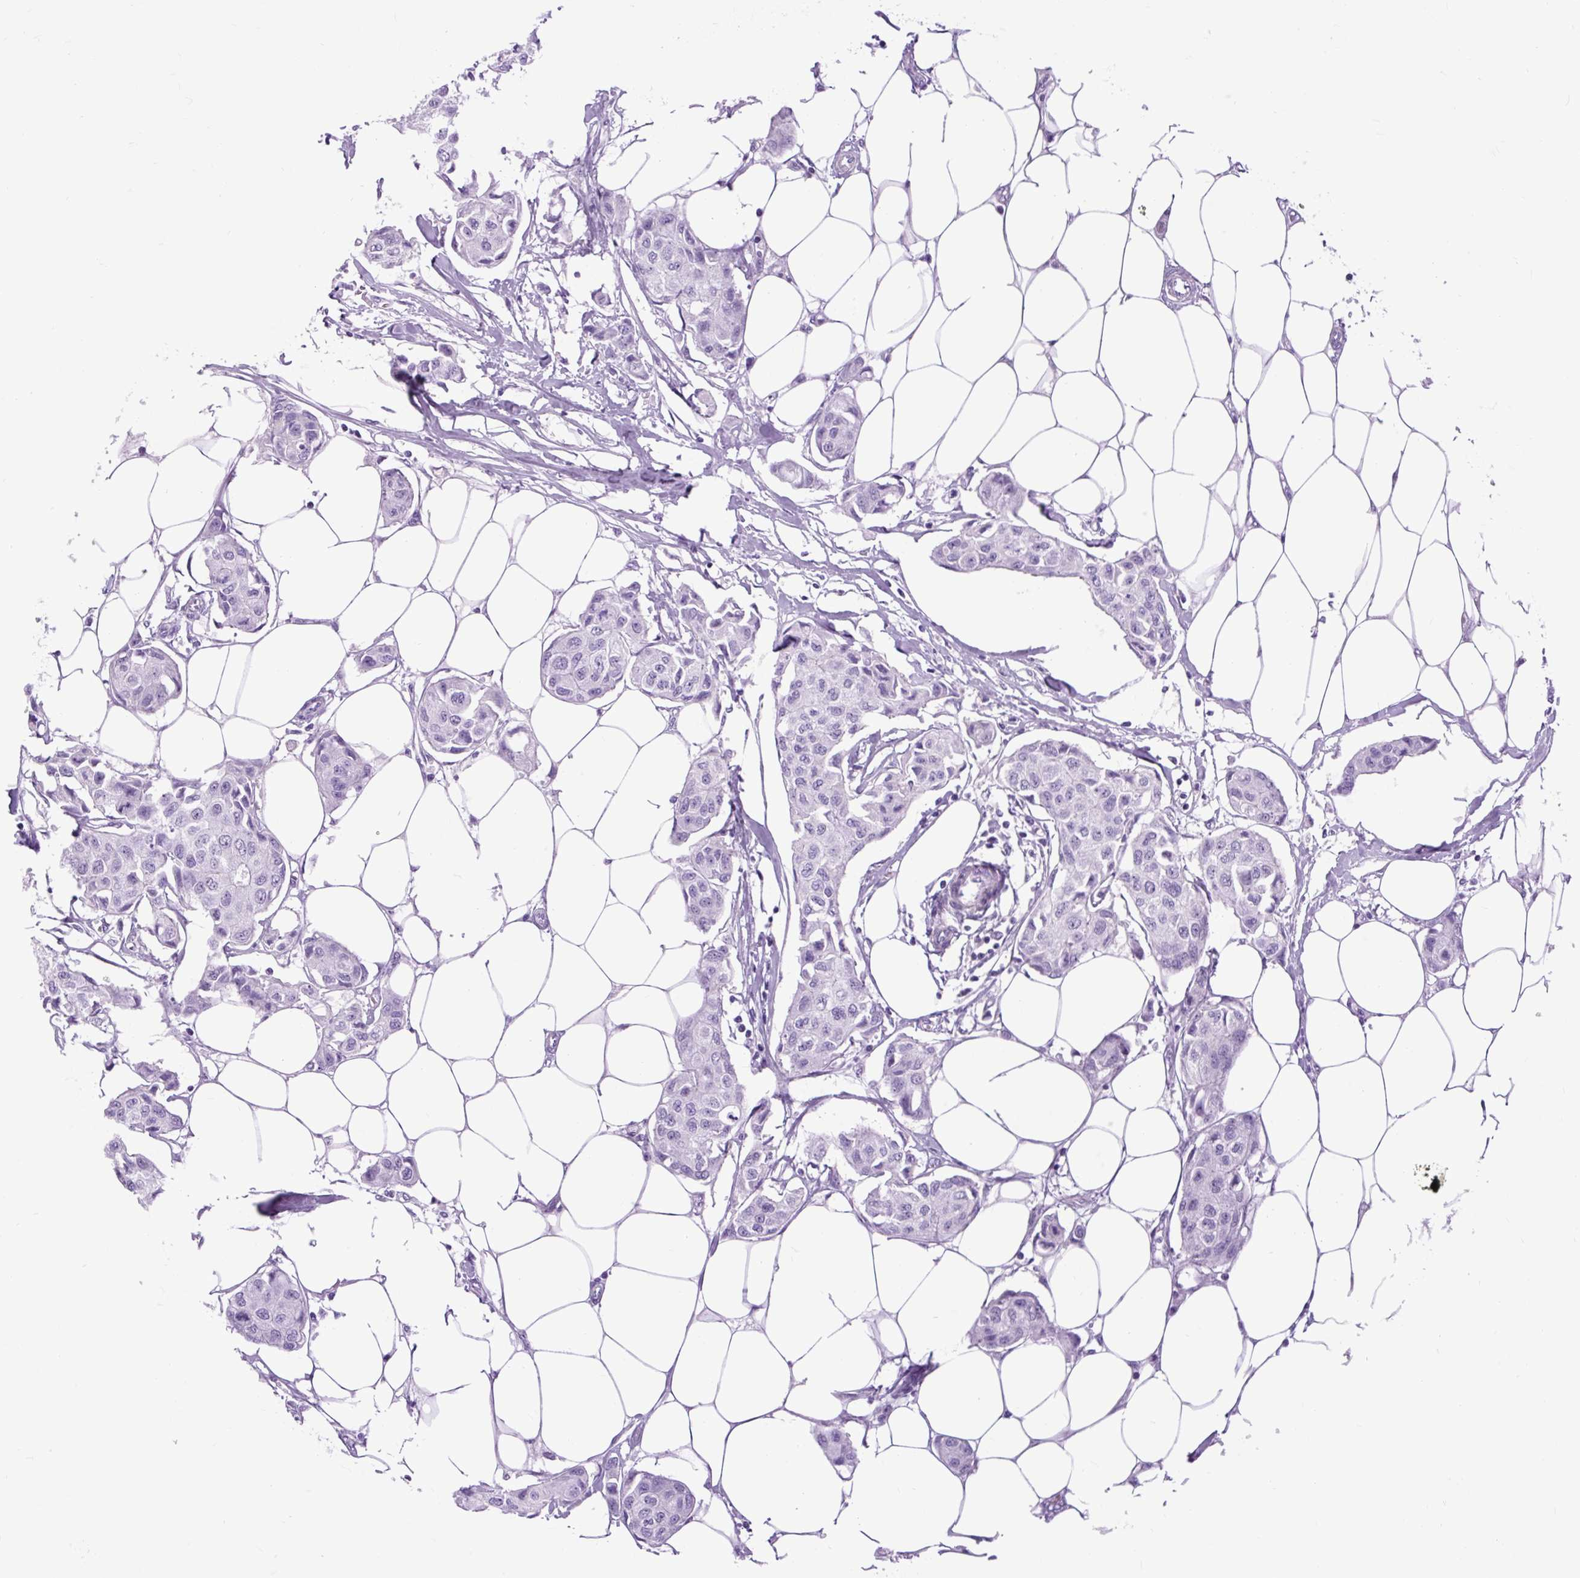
{"staining": {"intensity": "negative", "quantity": "none", "location": "none"}, "tissue": "breast cancer", "cell_type": "Tumor cells", "image_type": "cancer", "snomed": [{"axis": "morphology", "description": "Duct carcinoma"}, {"axis": "topography", "description": "Breast"}, {"axis": "topography", "description": "Lymph node"}], "caption": "Breast cancer (intraductal carcinoma) was stained to show a protein in brown. There is no significant staining in tumor cells.", "gene": "DPP6", "patient": {"sex": "female", "age": 80}}